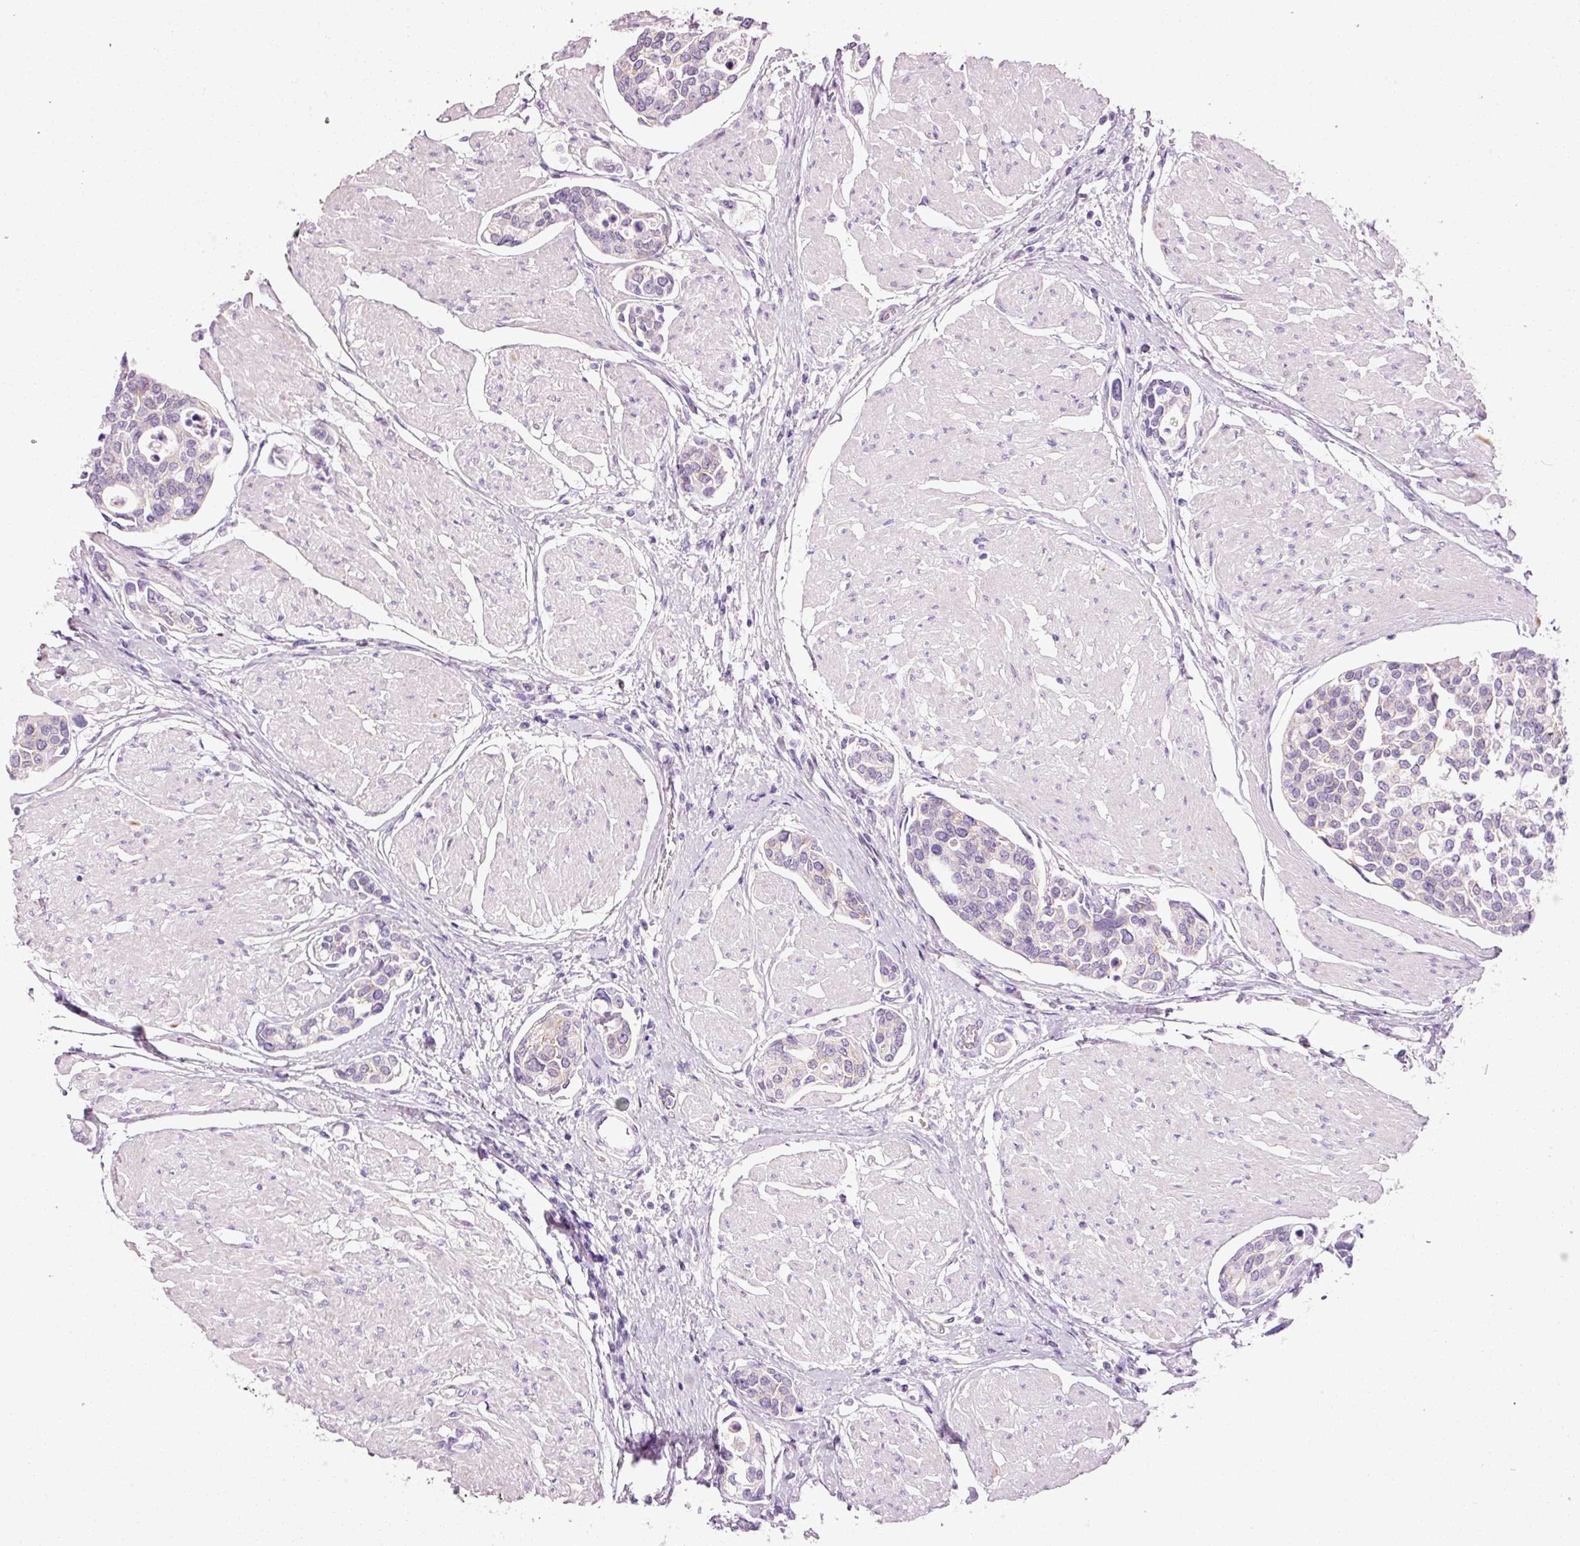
{"staining": {"intensity": "negative", "quantity": "none", "location": "none"}, "tissue": "urothelial cancer", "cell_type": "Tumor cells", "image_type": "cancer", "snomed": [{"axis": "morphology", "description": "Urothelial carcinoma, High grade"}, {"axis": "topography", "description": "Urinary bladder"}], "caption": "The photomicrograph shows no significant positivity in tumor cells of urothelial carcinoma (high-grade). (Stains: DAB immunohistochemistry with hematoxylin counter stain, Microscopy: brightfield microscopy at high magnification).", "gene": "ANKRD20A1", "patient": {"sex": "male", "age": 78}}